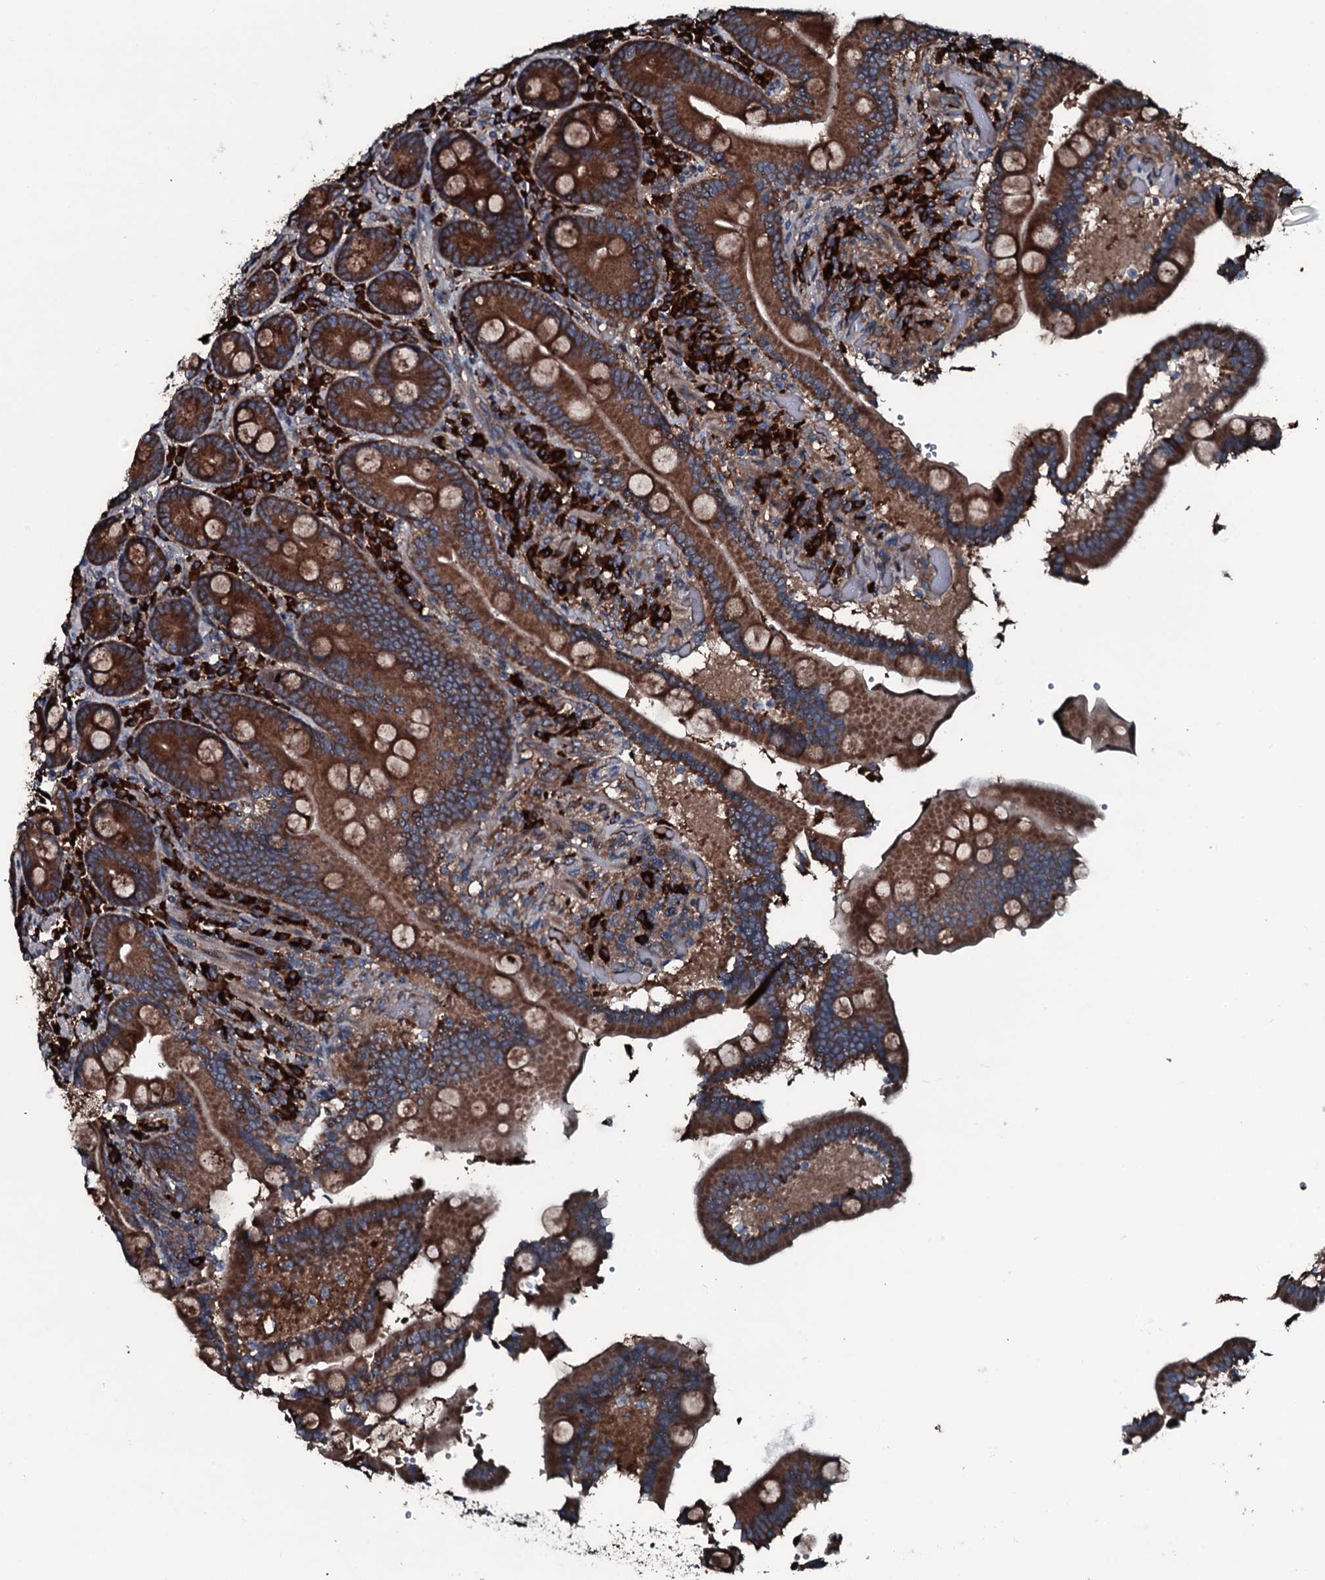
{"staining": {"intensity": "moderate", "quantity": ">75%", "location": "cytoplasmic/membranous"}, "tissue": "duodenum", "cell_type": "Glandular cells", "image_type": "normal", "snomed": [{"axis": "morphology", "description": "Normal tissue, NOS"}, {"axis": "topography", "description": "Duodenum"}], "caption": "Human duodenum stained with a brown dye shows moderate cytoplasmic/membranous positive positivity in about >75% of glandular cells.", "gene": "AARS1", "patient": {"sex": "female", "age": 62}}